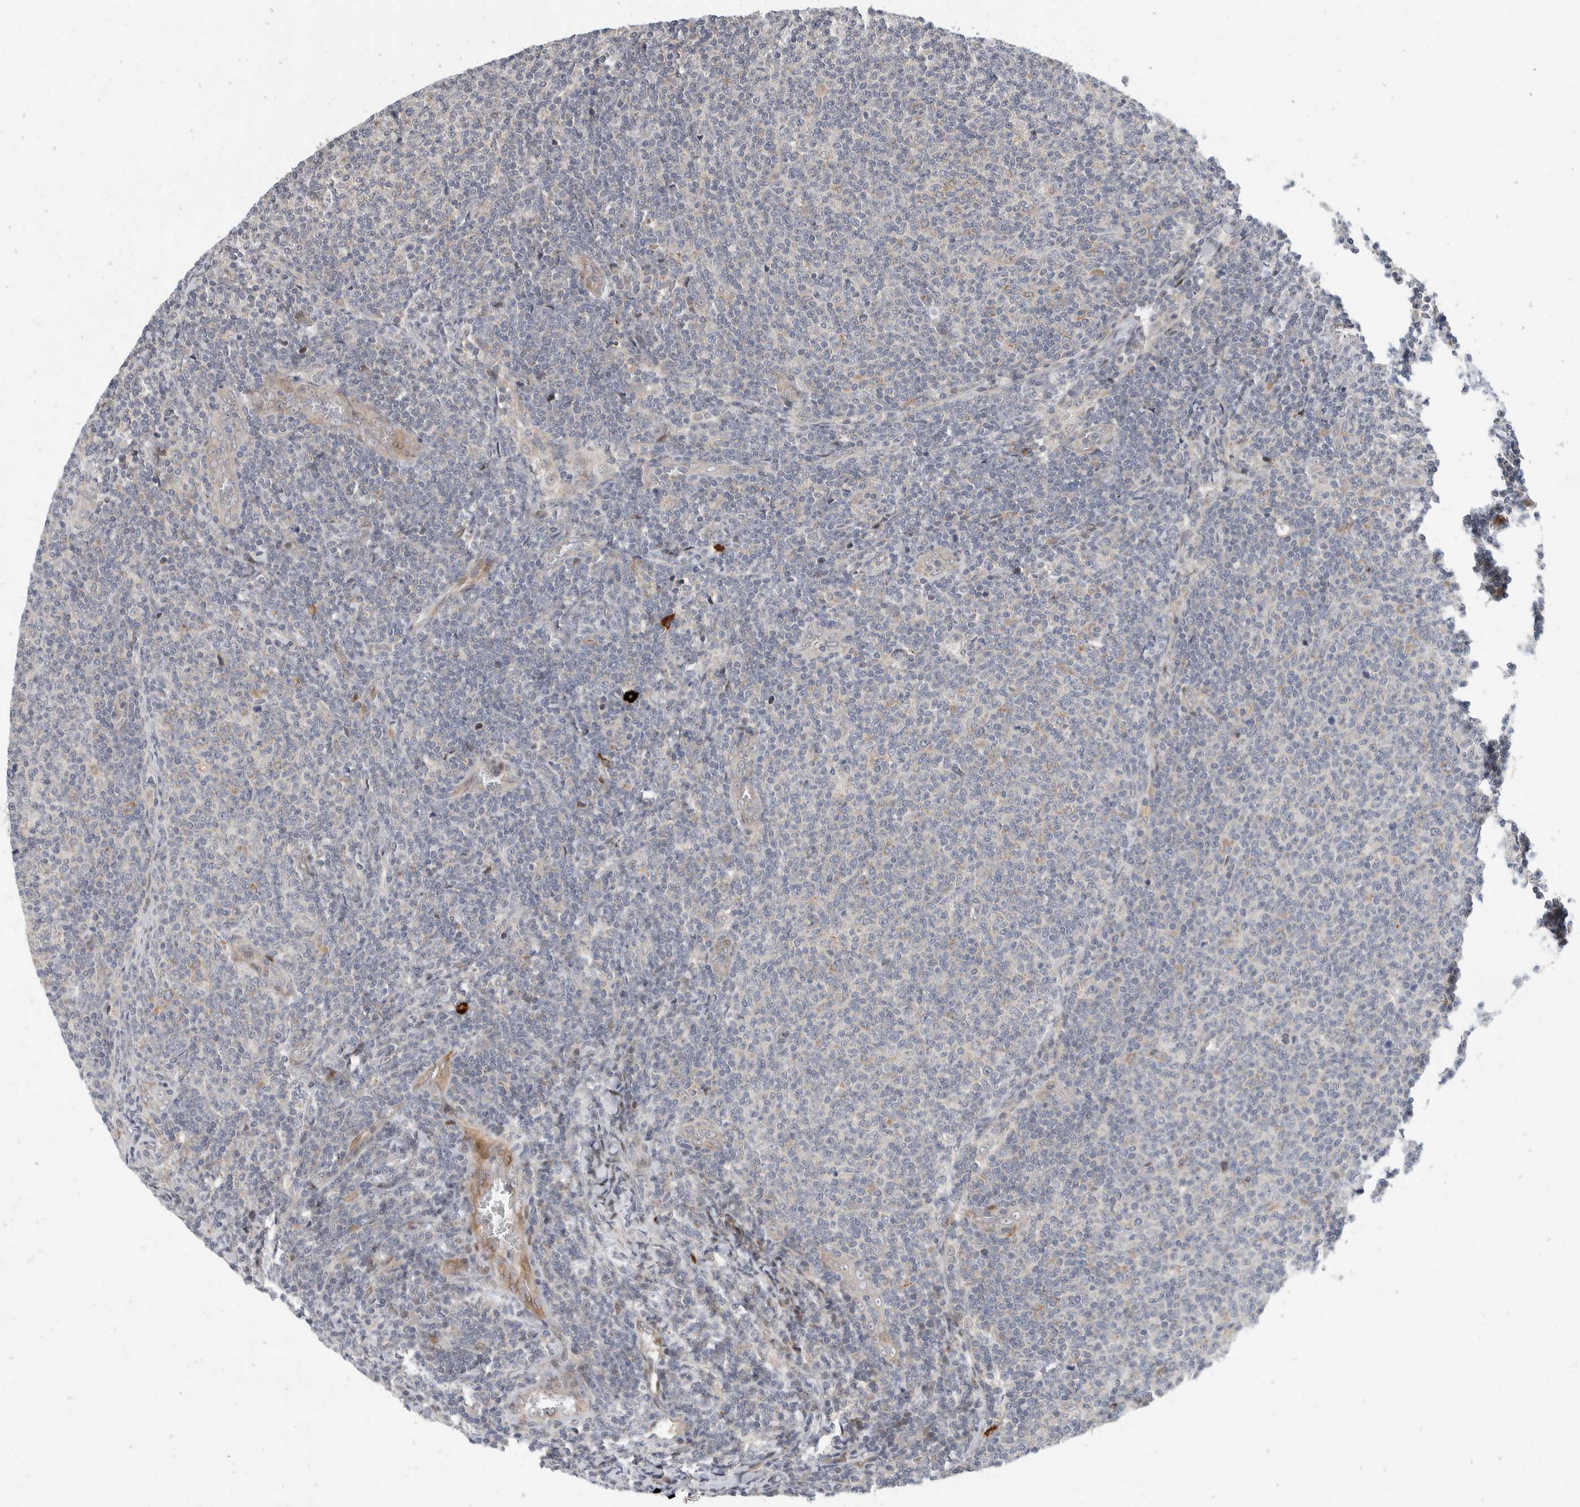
{"staining": {"intensity": "negative", "quantity": "none", "location": "none"}, "tissue": "lymphoma", "cell_type": "Tumor cells", "image_type": "cancer", "snomed": [{"axis": "morphology", "description": "Malignant lymphoma, non-Hodgkin's type, Low grade"}, {"axis": "topography", "description": "Lymph node"}], "caption": "DAB (3,3'-diaminobenzidine) immunohistochemical staining of low-grade malignant lymphoma, non-Hodgkin's type reveals no significant staining in tumor cells.", "gene": "ZNF703", "patient": {"sex": "male", "age": 66}}